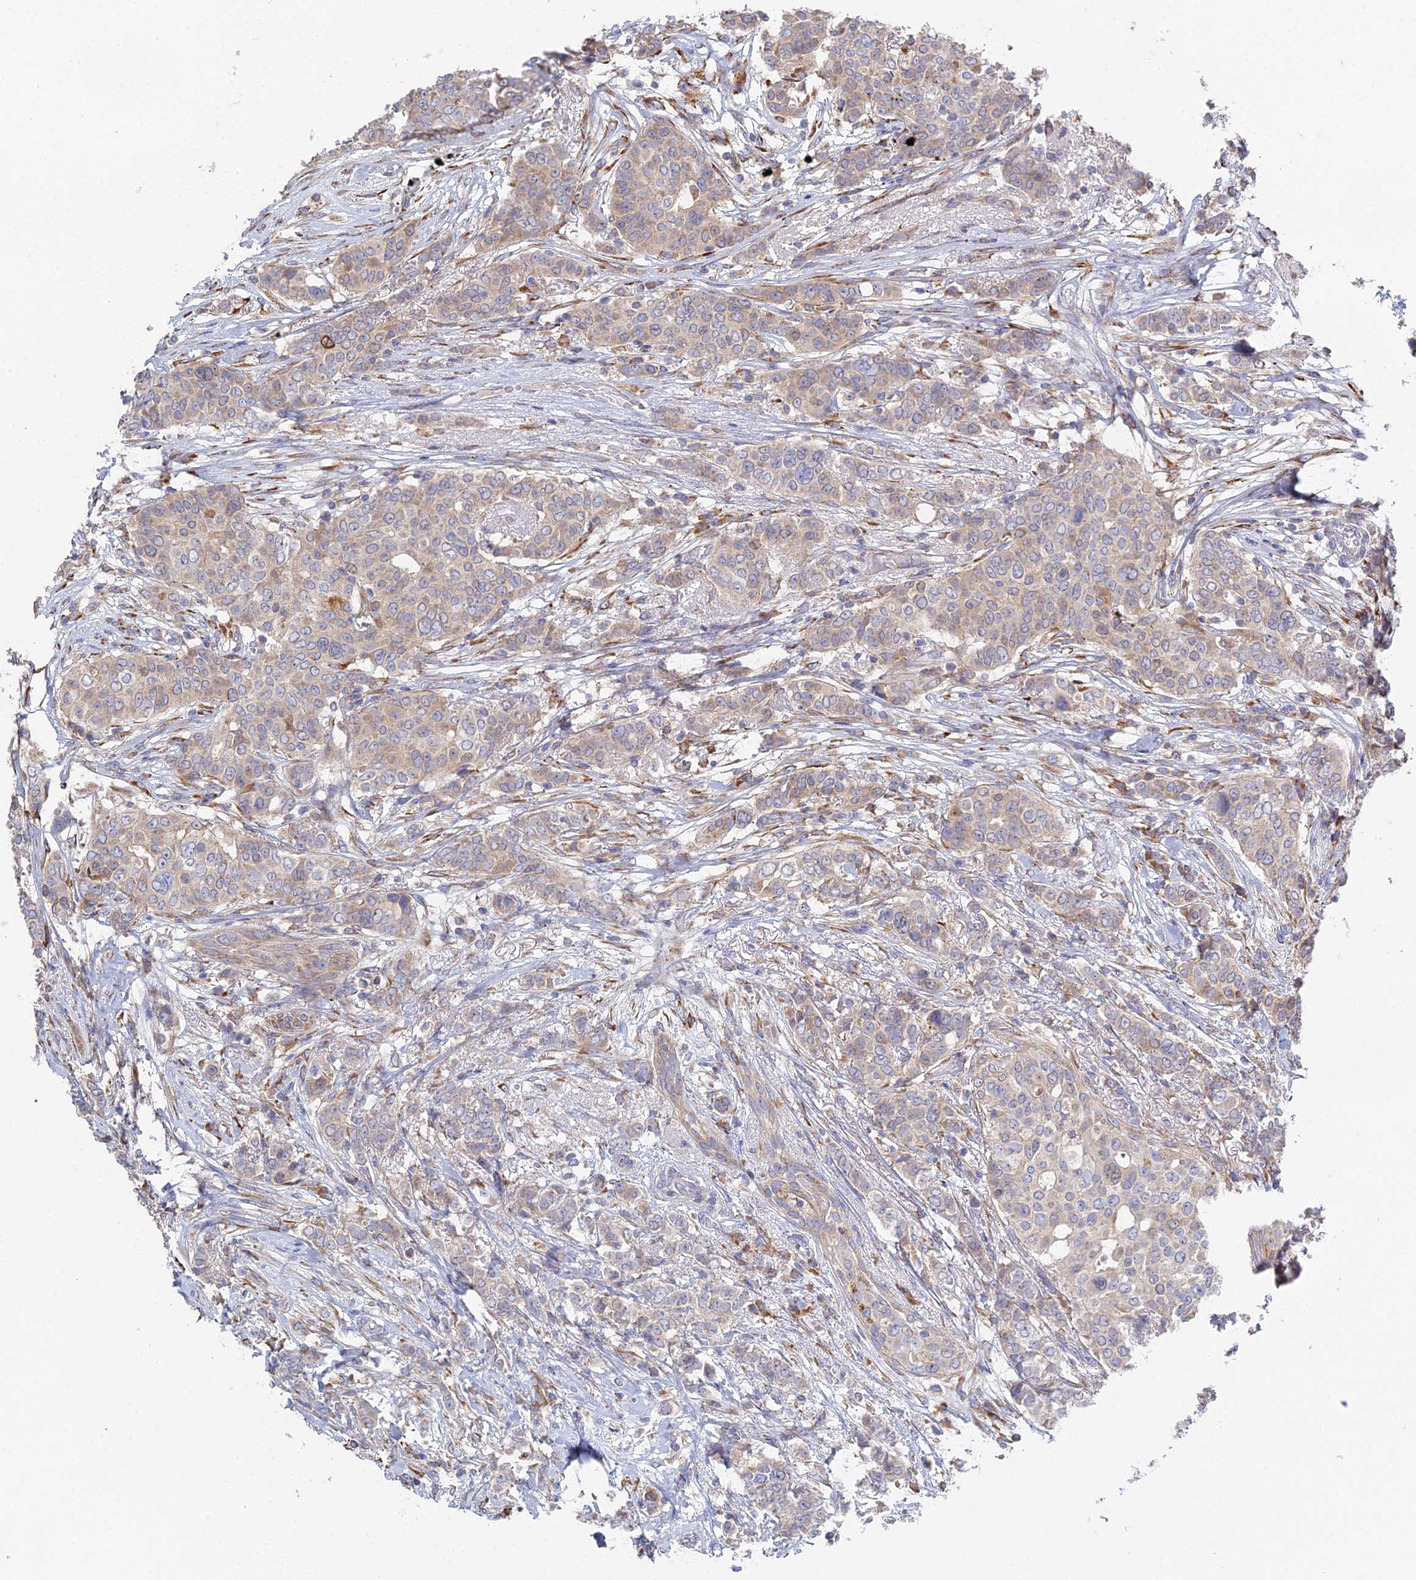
{"staining": {"intensity": "moderate", "quantity": "<25%", "location": "cytoplasmic/membranous"}, "tissue": "breast cancer", "cell_type": "Tumor cells", "image_type": "cancer", "snomed": [{"axis": "morphology", "description": "Lobular carcinoma"}, {"axis": "topography", "description": "Breast"}], "caption": "This photomicrograph demonstrates breast cancer (lobular carcinoma) stained with immunohistochemistry (IHC) to label a protein in brown. The cytoplasmic/membranous of tumor cells show moderate positivity for the protein. Nuclei are counter-stained blue.", "gene": "TRAPPC6A", "patient": {"sex": "female", "age": 51}}